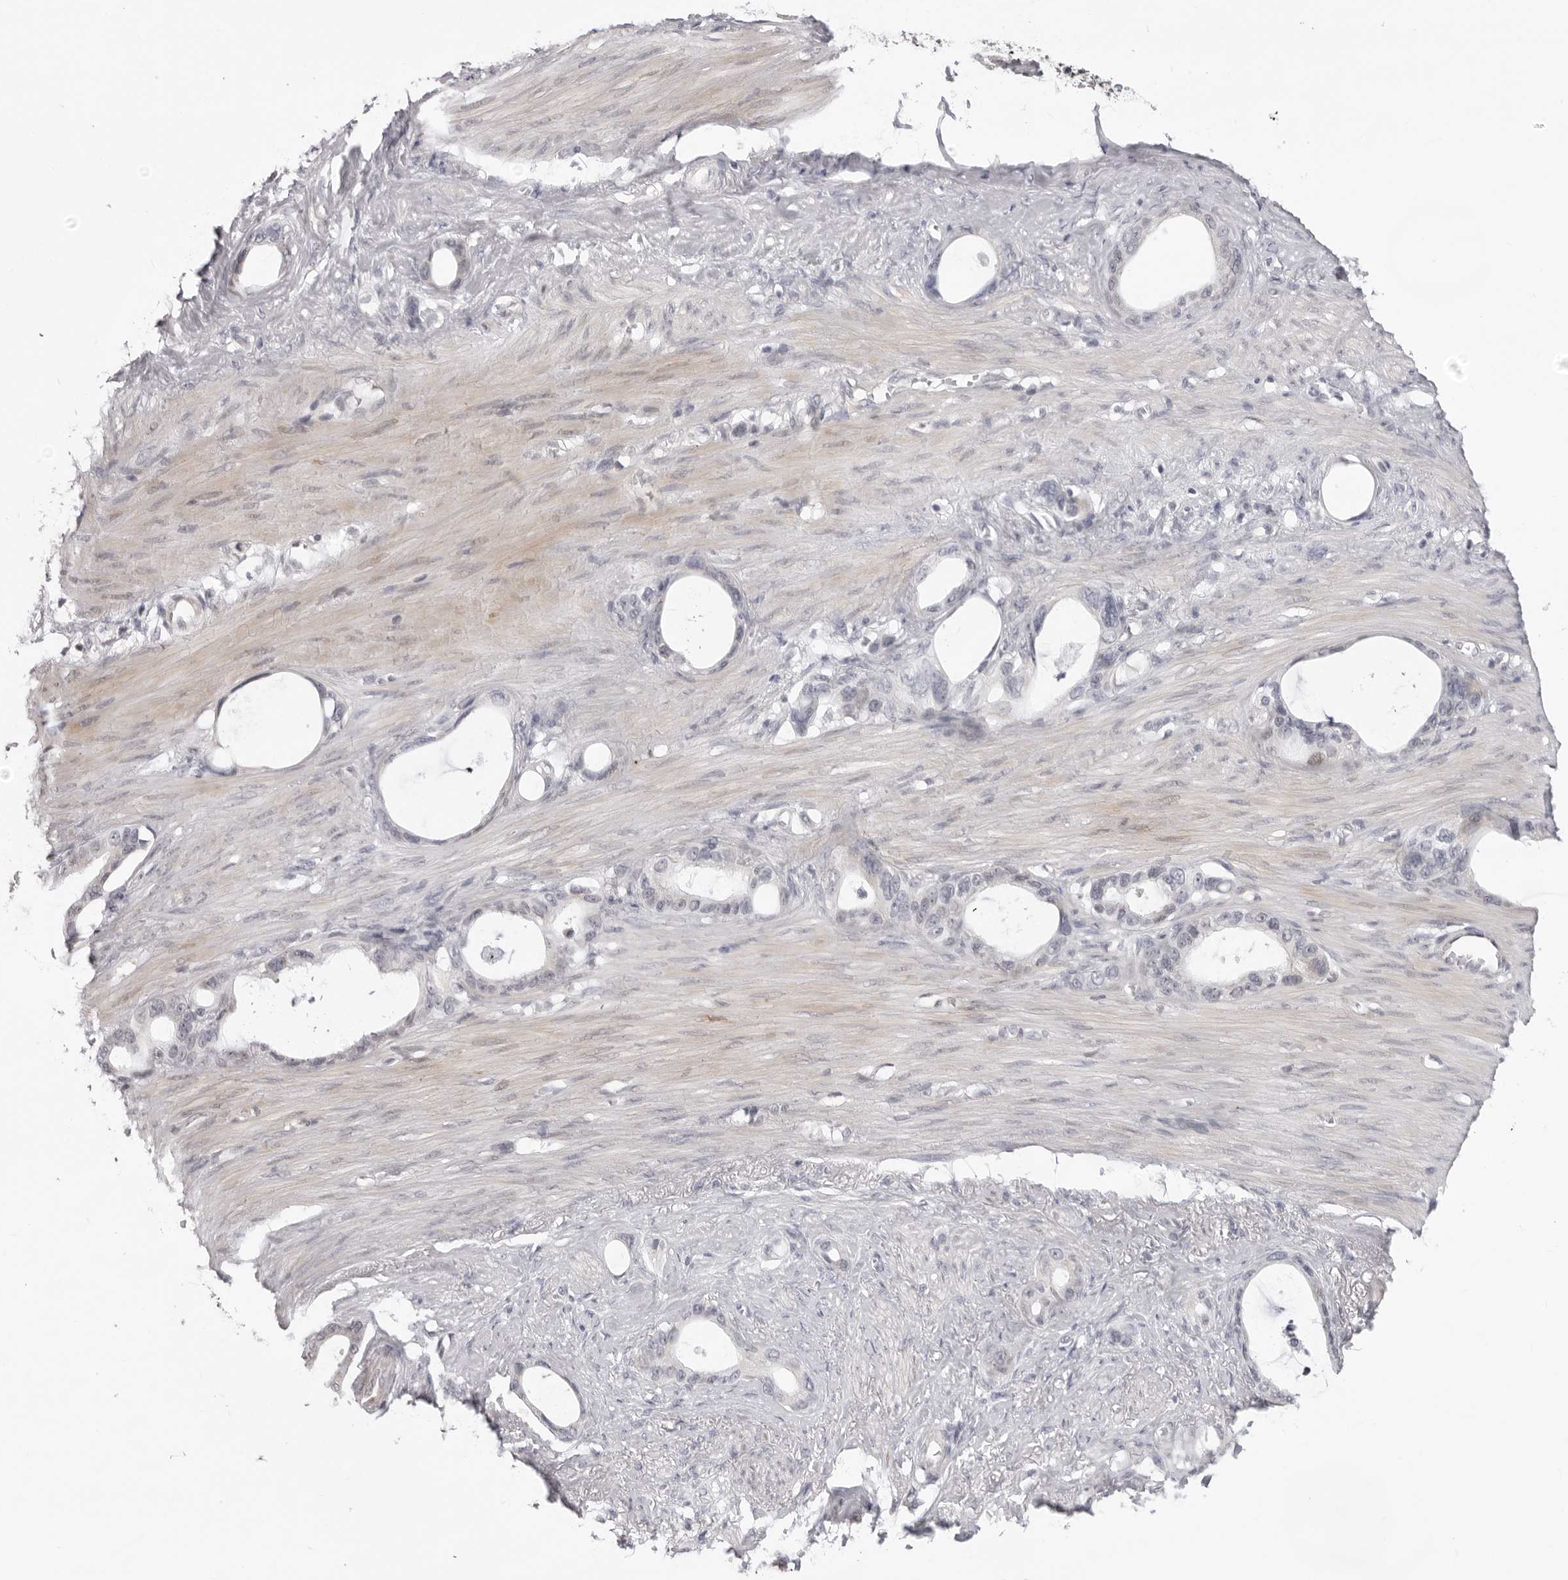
{"staining": {"intensity": "negative", "quantity": "none", "location": "none"}, "tissue": "stomach cancer", "cell_type": "Tumor cells", "image_type": "cancer", "snomed": [{"axis": "morphology", "description": "Adenocarcinoma, NOS"}, {"axis": "topography", "description": "Stomach"}], "caption": "Human stomach cancer (adenocarcinoma) stained for a protein using IHC shows no staining in tumor cells.", "gene": "ACP6", "patient": {"sex": "female", "age": 75}}